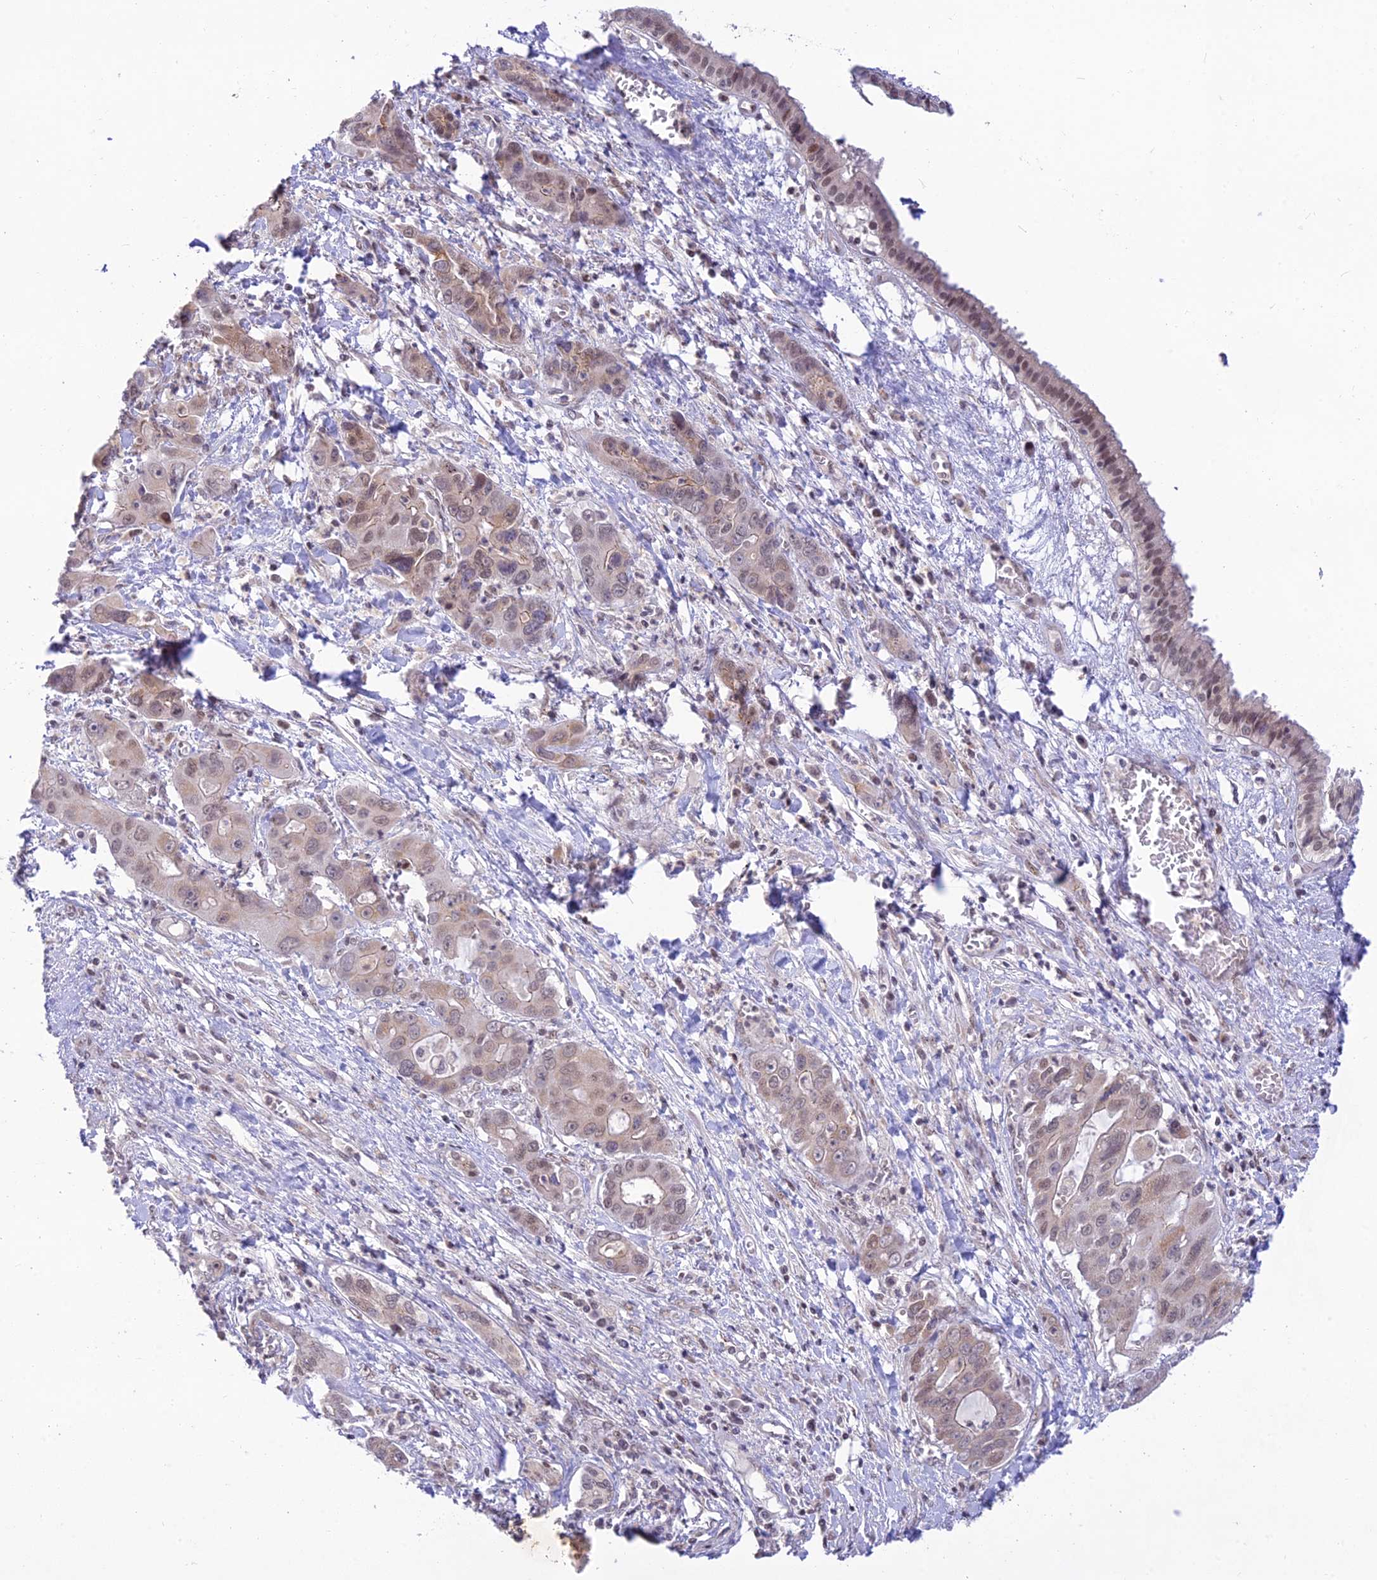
{"staining": {"intensity": "weak", "quantity": "25%-75%", "location": "nuclear"}, "tissue": "liver cancer", "cell_type": "Tumor cells", "image_type": "cancer", "snomed": [{"axis": "morphology", "description": "Cholangiocarcinoma"}, {"axis": "topography", "description": "Liver"}], "caption": "A high-resolution histopathology image shows IHC staining of liver cholangiocarcinoma, which exhibits weak nuclear expression in approximately 25%-75% of tumor cells. Immunohistochemistry (ihc) stains the protein in brown and the nuclei are stained blue.", "gene": "MICOS13", "patient": {"sex": "male", "age": 67}}